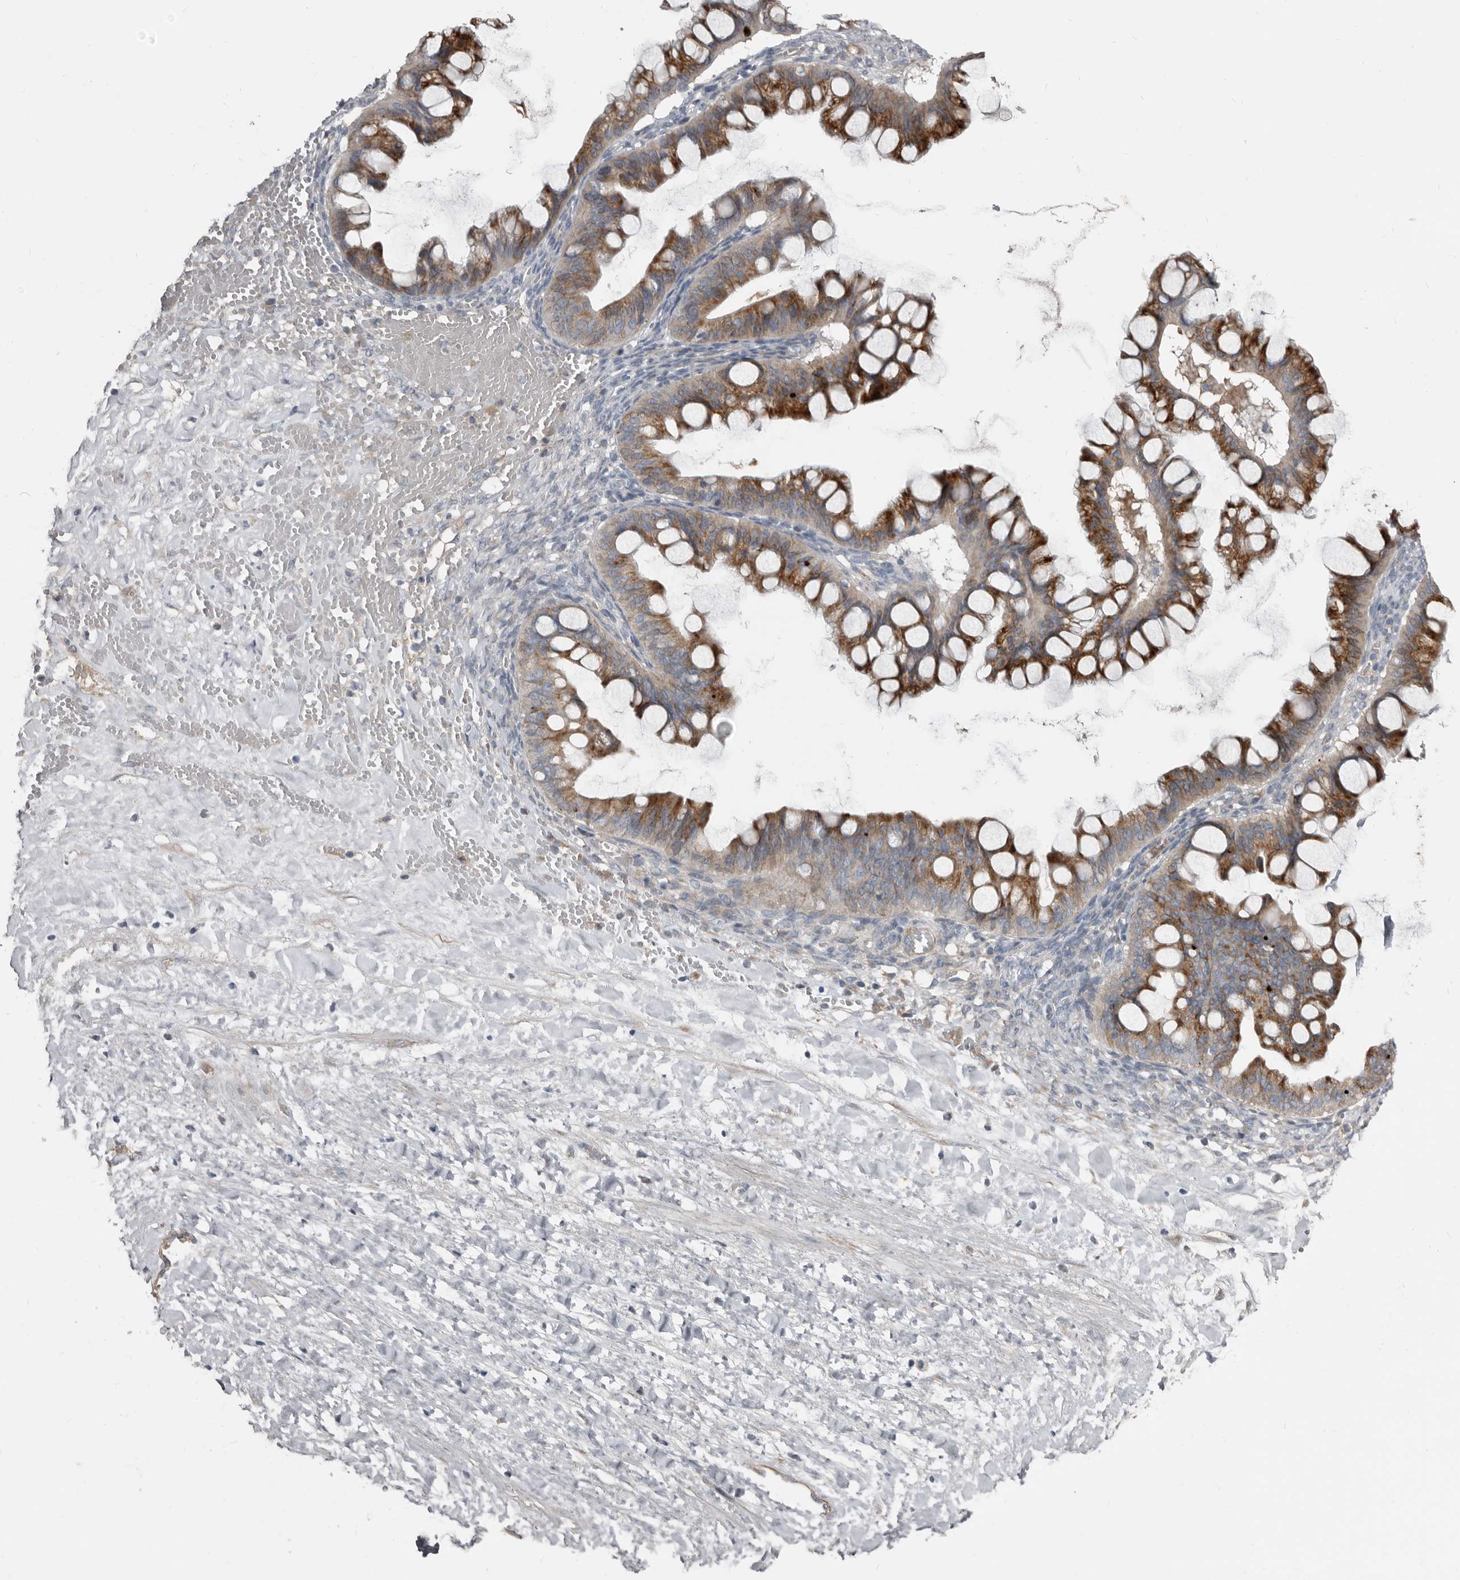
{"staining": {"intensity": "moderate", "quantity": ">75%", "location": "cytoplasmic/membranous"}, "tissue": "ovarian cancer", "cell_type": "Tumor cells", "image_type": "cancer", "snomed": [{"axis": "morphology", "description": "Cystadenocarcinoma, mucinous, NOS"}, {"axis": "topography", "description": "Ovary"}], "caption": "Immunohistochemical staining of mucinous cystadenocarcinoma (ovarian) displays moderate cytoplasmic/membranous protein expression in approximately >75% of tumor cells.", "gene": "ZNF114", "patient": {"sex": "female", "age": 73}}